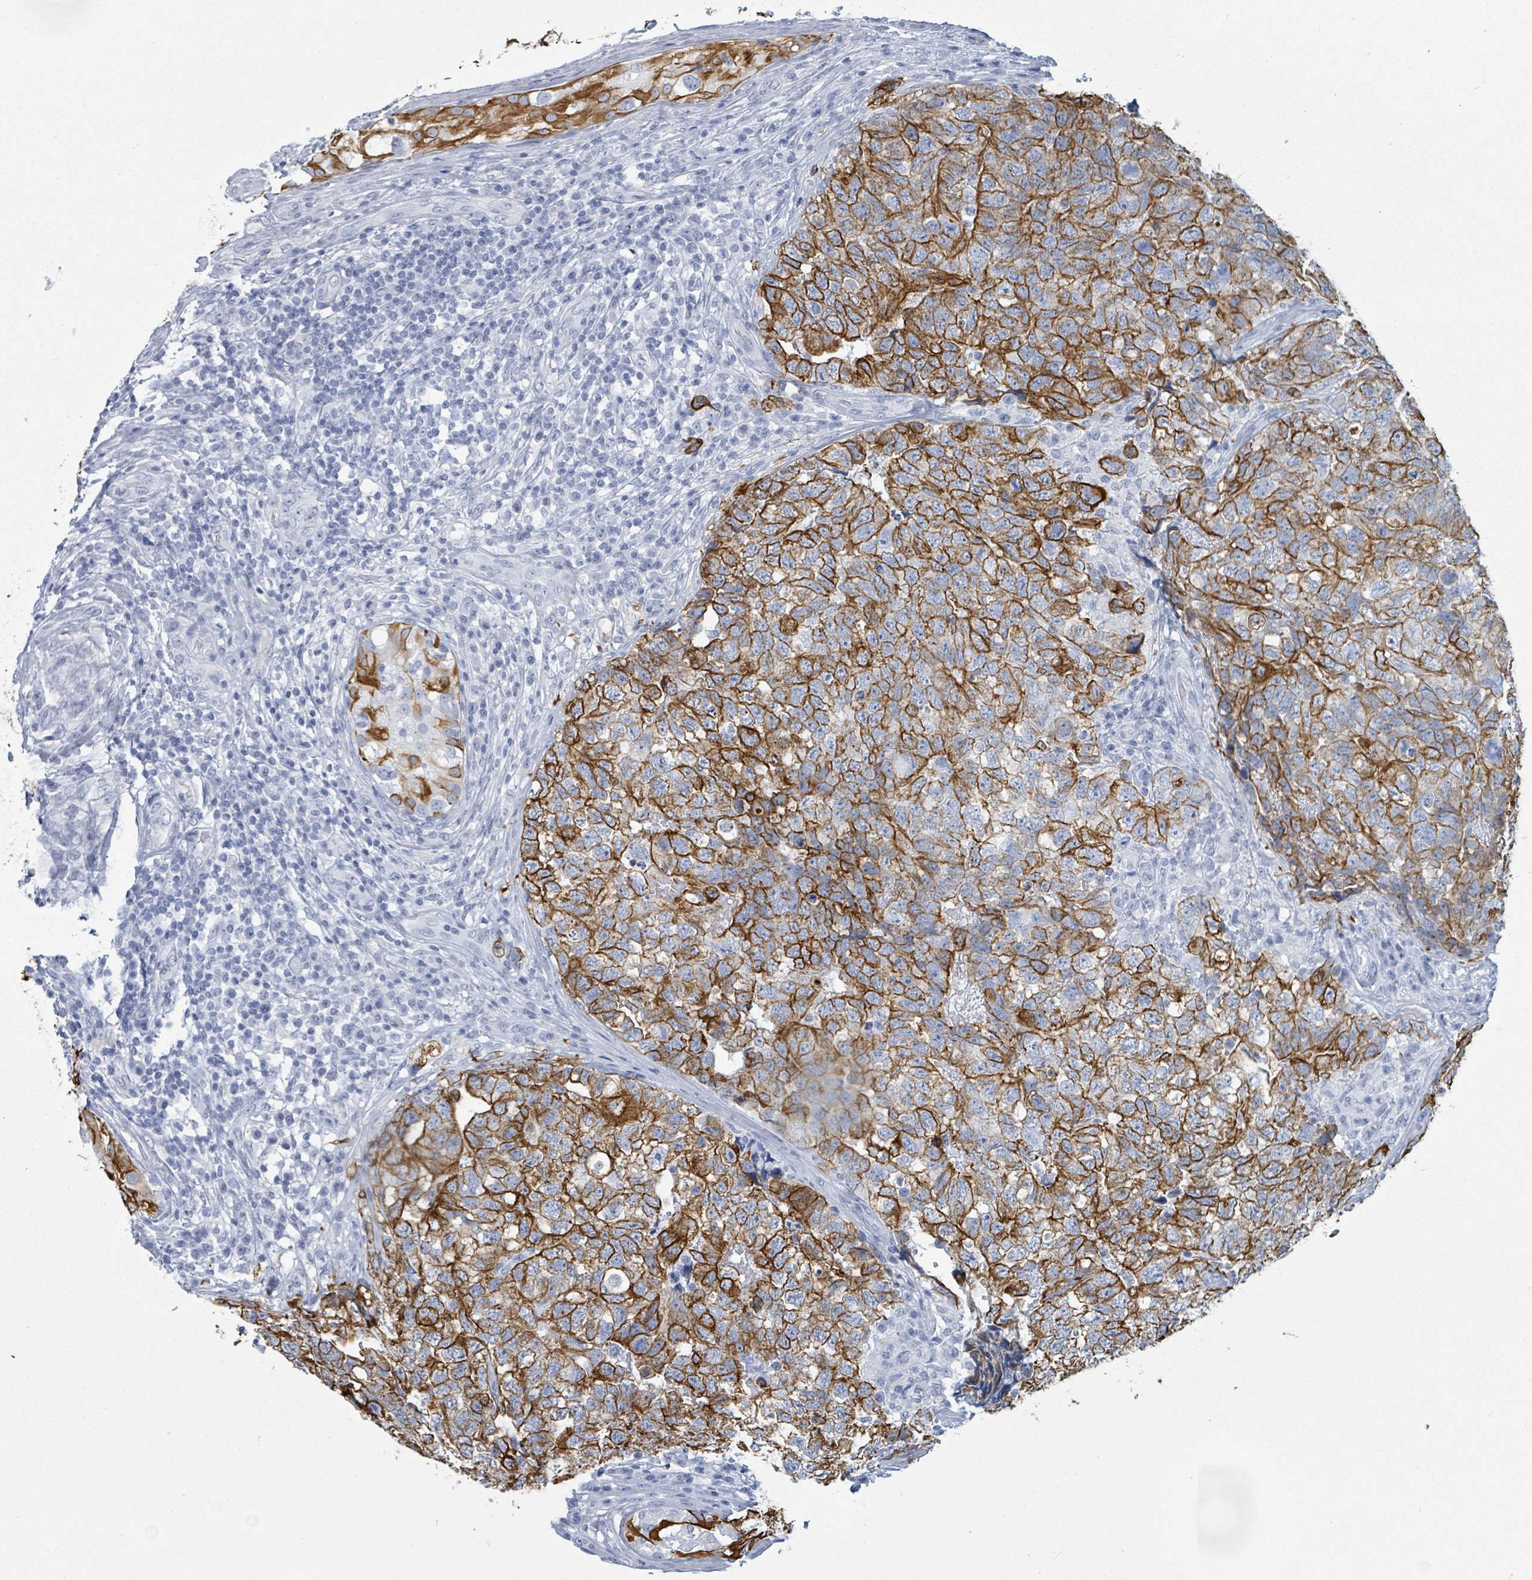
{"staining": {"intensity": "strong", "quantity": ">75%", "location": "cytoplasmic/membranous"}, "tissue": "testis cancer", "cell_type": "Tumor cells", "image_type": "cancer", "snomed": [{"axis": "morphology", "description": "Carcinoma, Embryonal, NOS"}, {"axis": "topography", "description": "Testis"}], "caption": "Protein expression analysis of embryonal carcinoma (testis) reveals strong cytoplasmic/membranous expression in about >75% of tumor cells.", "gene": "KRT8", "patient": {"sex": "male", "age": 31}}